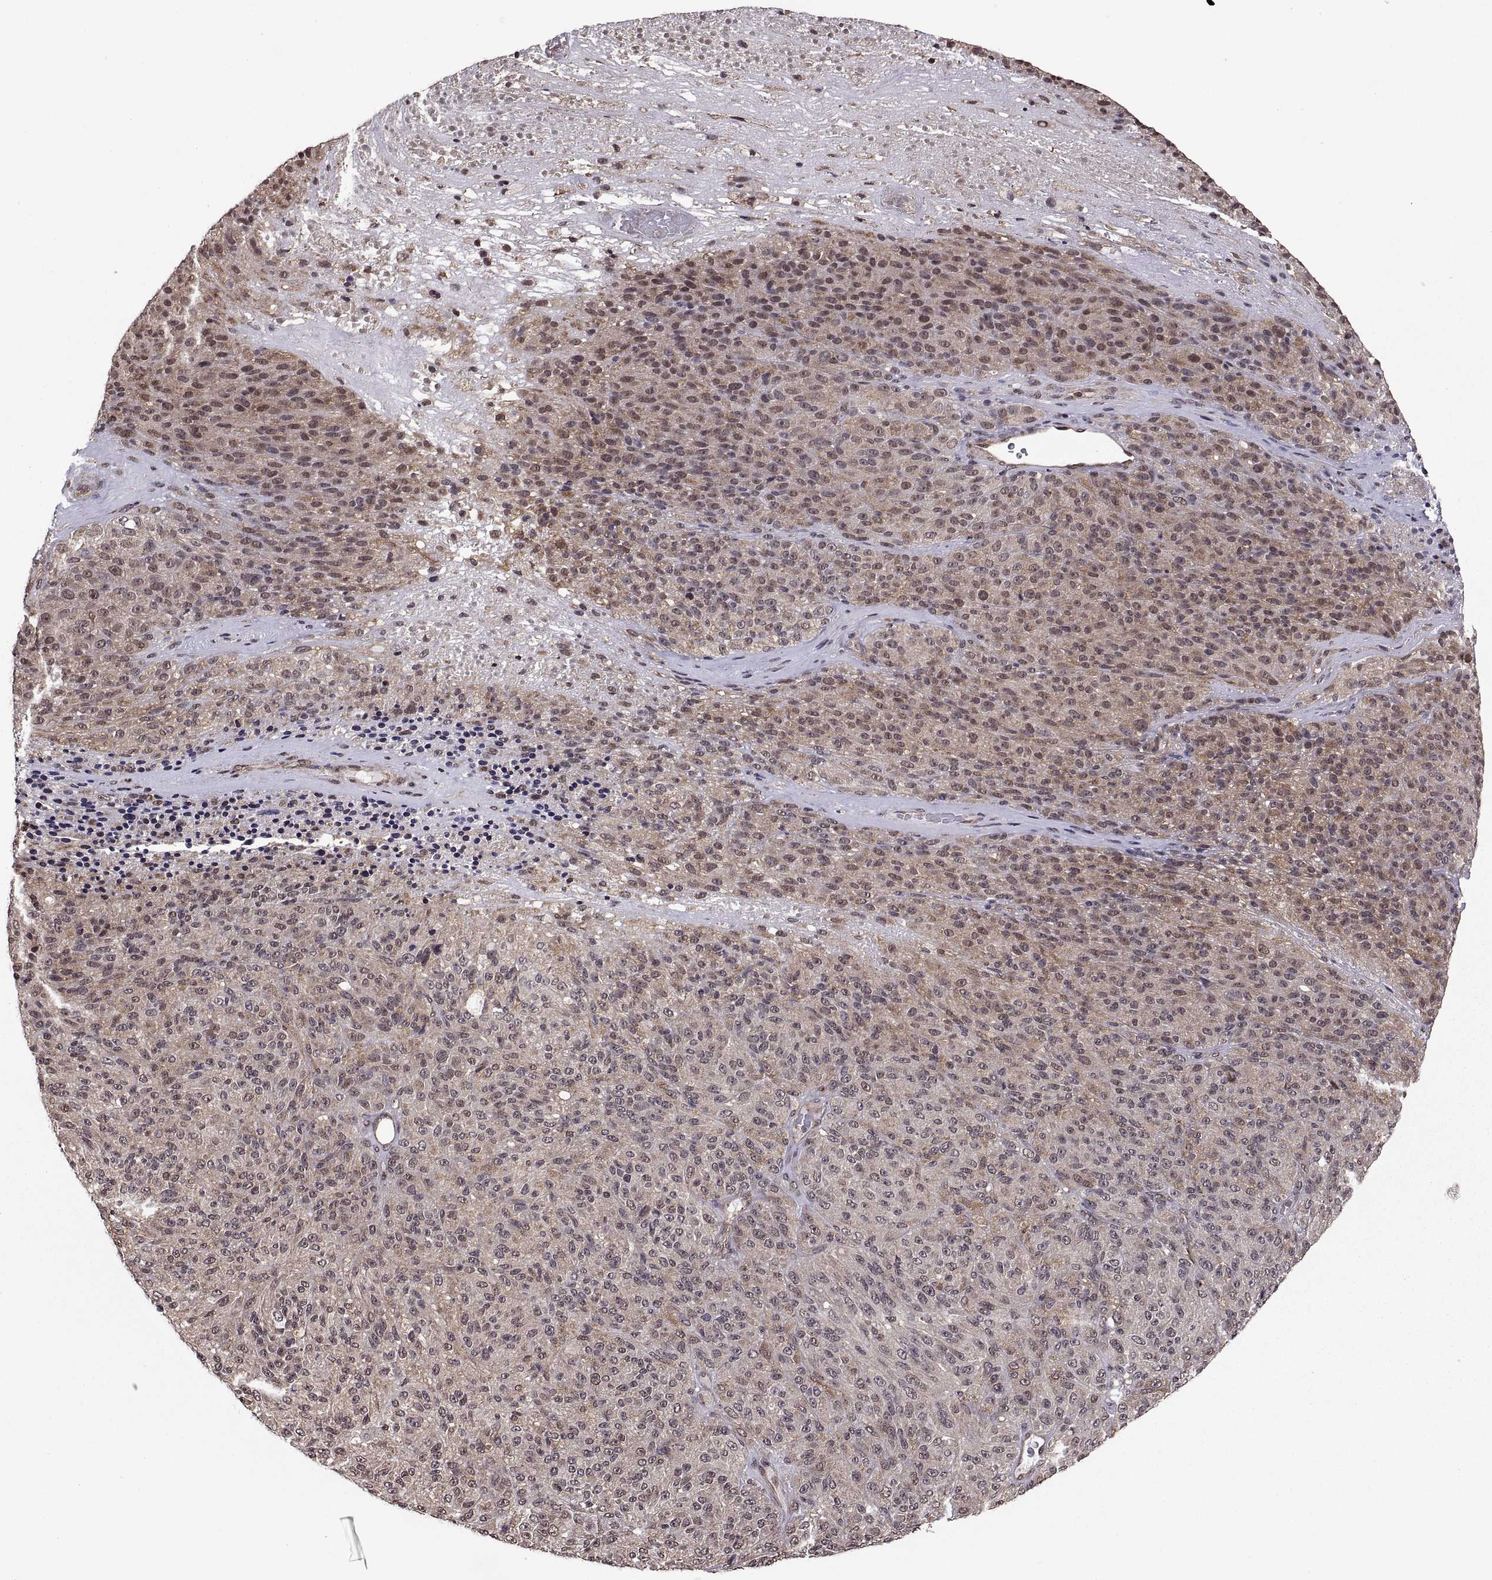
{"staining": {"intensity": "weak", "quantity": "25%-75%", "location": "cytoplasmic/membranous"}, "tissue": "melanoma", "cell_type": "Tumor cells", "image_type": "cancer", "snomed": [{"axis": "morphology", "description": "Malignant melanoma, Metastatic site"}, {"axis": "topography", "description": "Brain"}], "caption": "Weak cytoplasmic/membranous protein expression is appreciated in approximately 25%-75% of tumor cells in melanoma.", "gene": "ARRB1", "patient": {"sex": "female", "age": 56}}